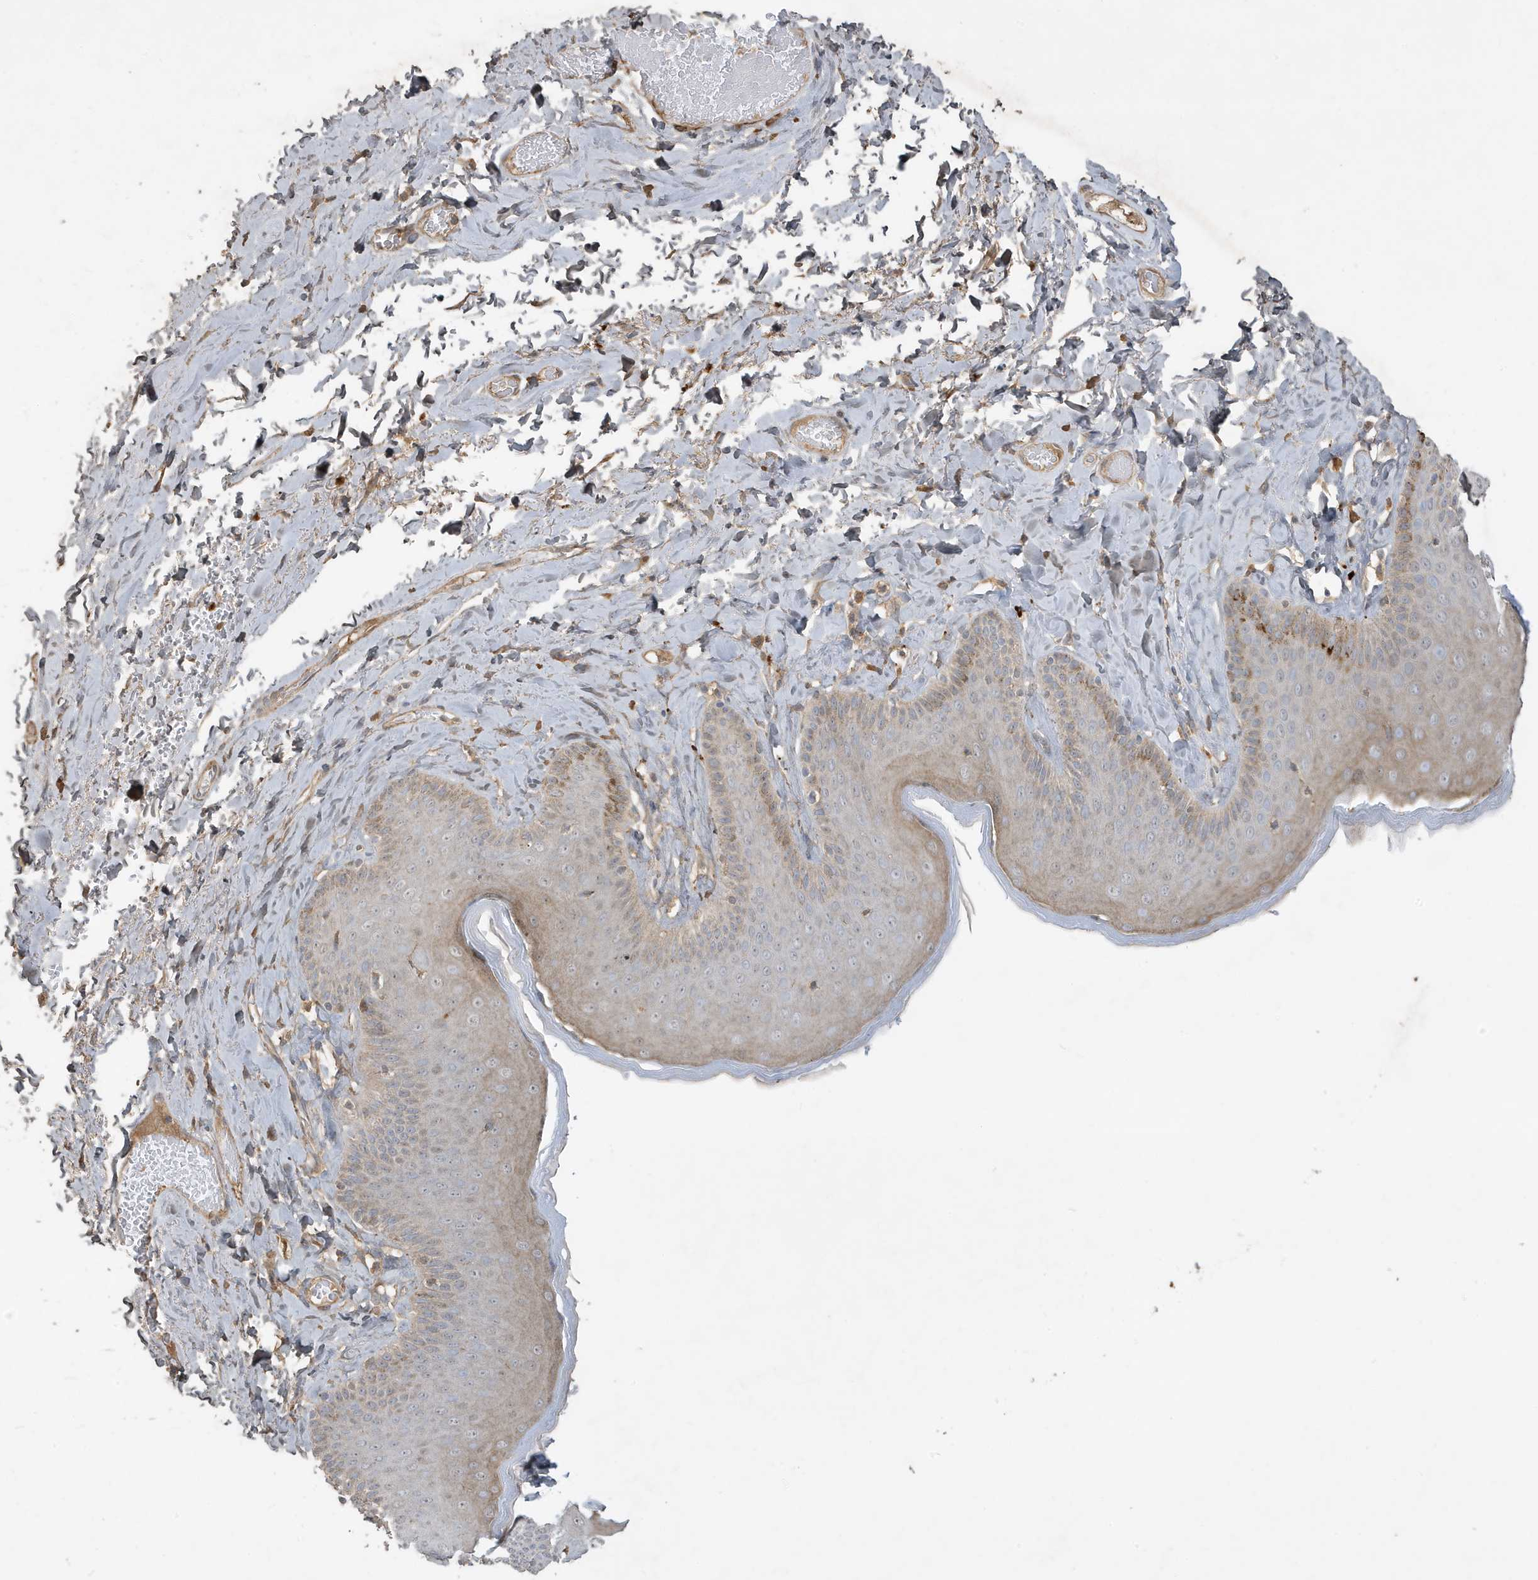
{"staining": {"intensity": "moderate", "quantity": "25%-75%", "location": "cytoplasmic/membranous"}, "tissue": "skin", "cell_type": "Epidermal cells", "image_type": "normal", "snomed": [{"axis": "morphology", "description": "Normal tissue, NOS"}, {"axis": "topography", "description": "Anal"}], "caption": "Epidermal cells show medium levels of moderate cytoplasmic/membranous positivity in approximately 25%-75% of cells in normal skin. Nuclei are stained in blue.", "gene": "PRRT3", "patient": {"sex": "male", "age": 69}}